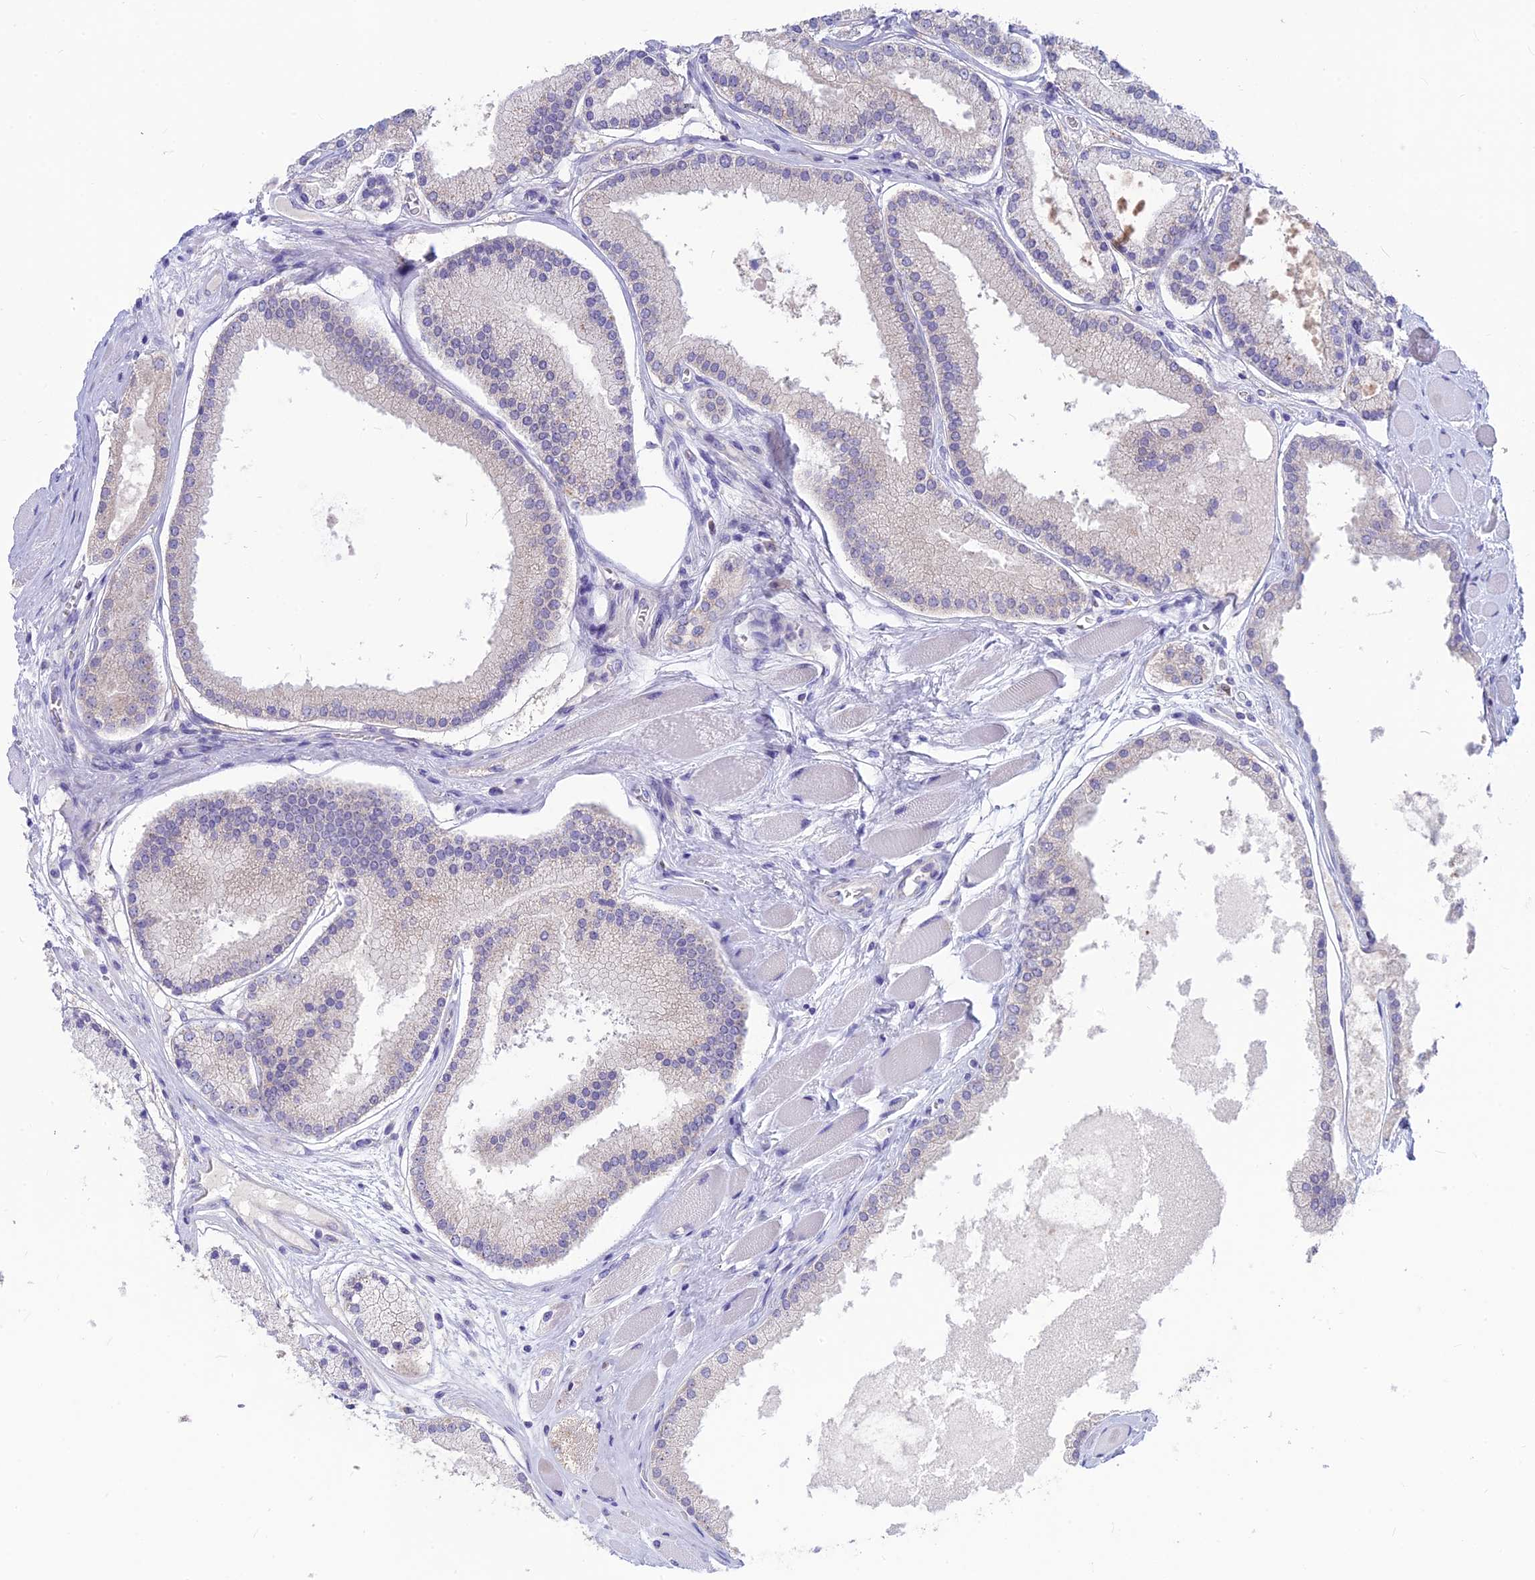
{"staining": {"intensity": "negative", "quantity": "none", "location": "none"}, "tissue": "prostate cancer", "cell_type": "Tumor cells", "image_type": "cancer", "snomed": [{"axis": "morphology", "description": "Adenocarcinoma, High grade"}, {"axis": "topography", "description": "Prostate"}], "caption": "Tumor cells show no significant positivity in prostate cancer.", "gene": "SNTN", "patient": {"sex": "male", "age": 67}}